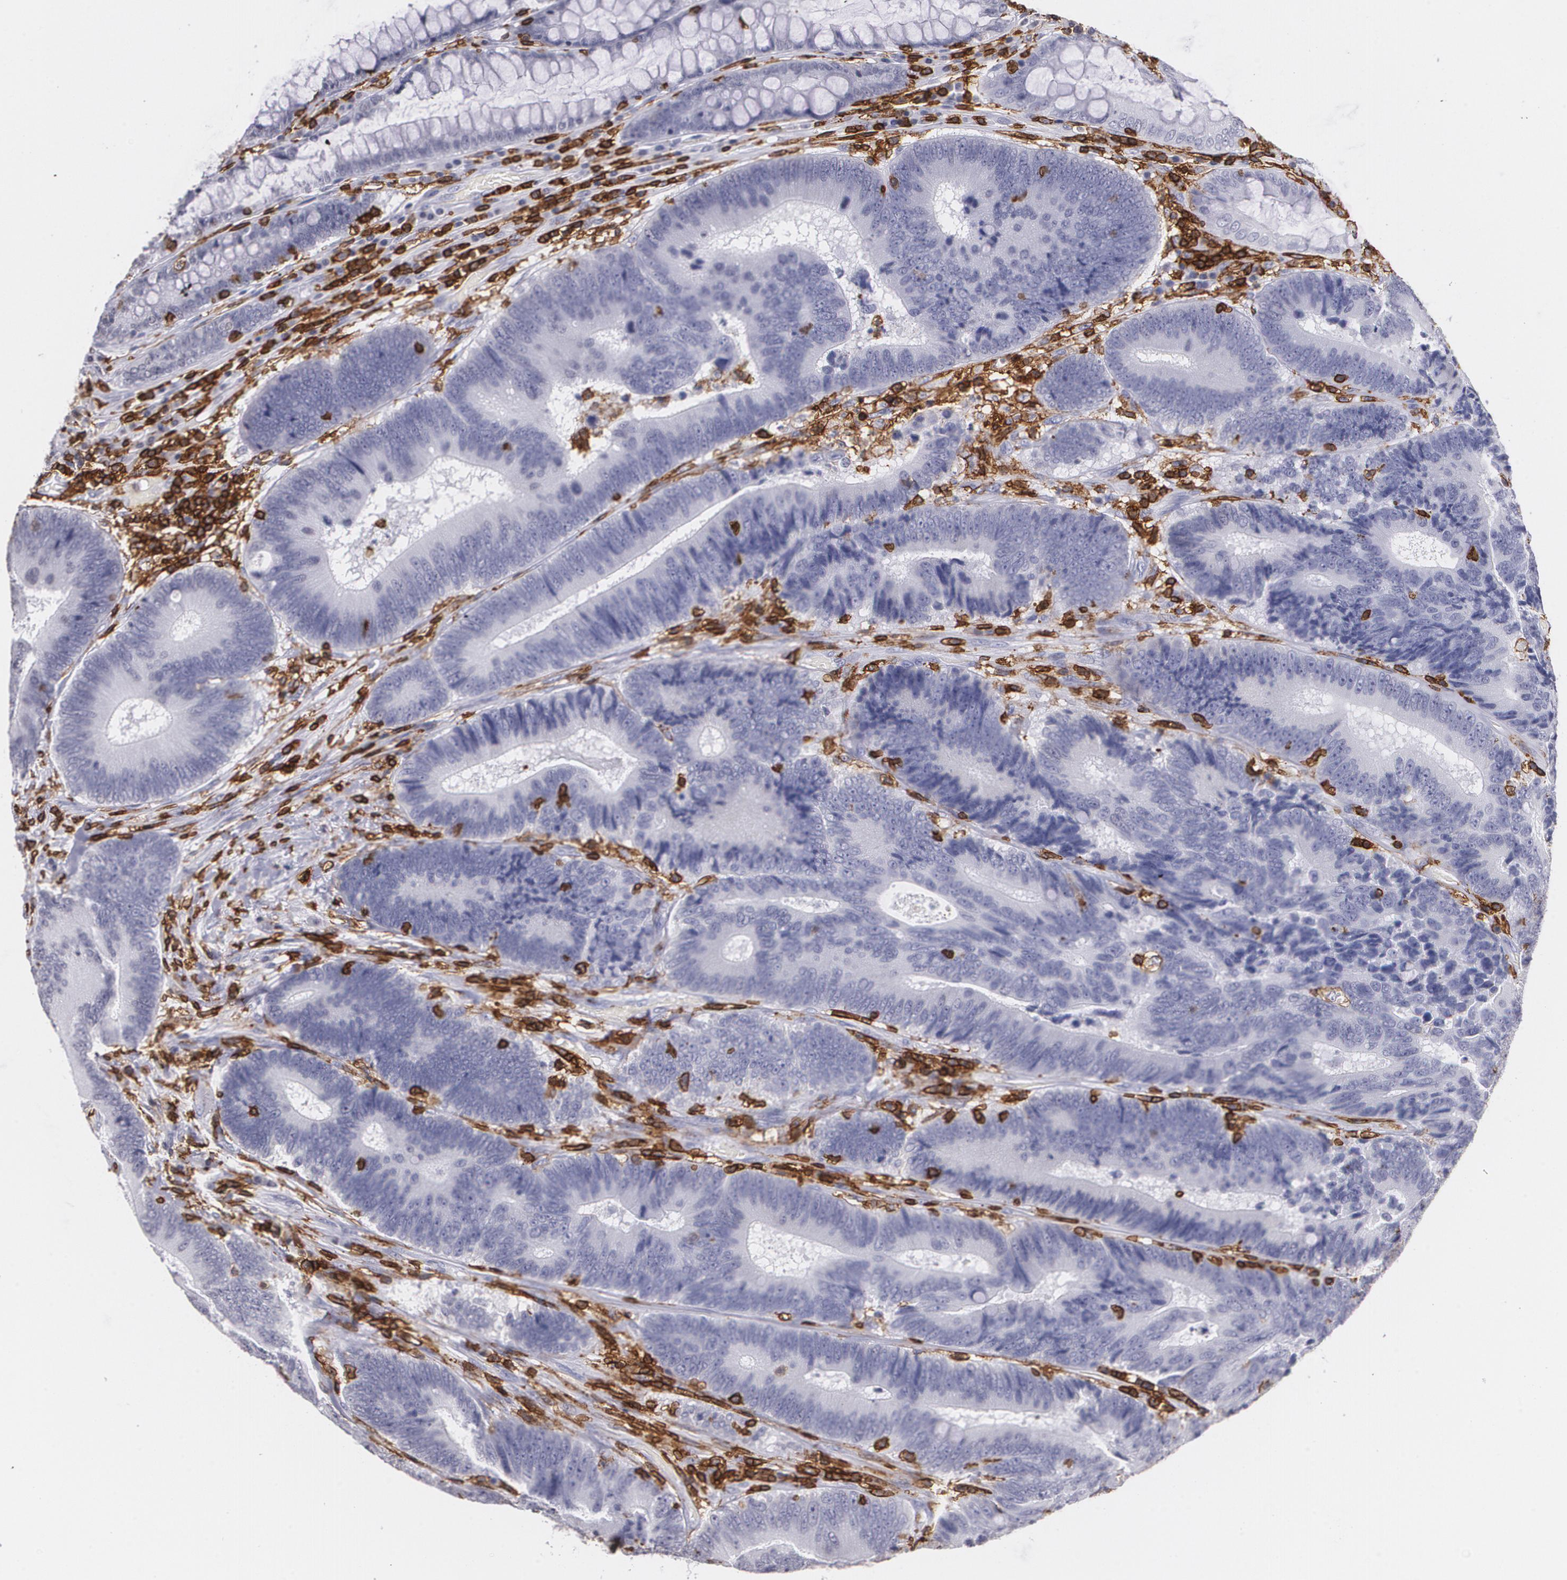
{"staining": {"intensity": "negative", "quantity": "none", "location": "none"}, "tissue": "colorectal cancer", "cell_type": "Tumor cells", "image_type": "cancer", "snomed": [{"axis": "morphology", "description": "Normal tissue, NOS"}, {"axis": "morphology", "description": "Adenocarcinoma, NOS"}, {"axis": "topography", "description": "Colon"}], "caption": "There is no significant expression in tumor cells of colorectal cancer.", "gene": "PTPRC", "patient": {"sex": "female", "age": 78}}